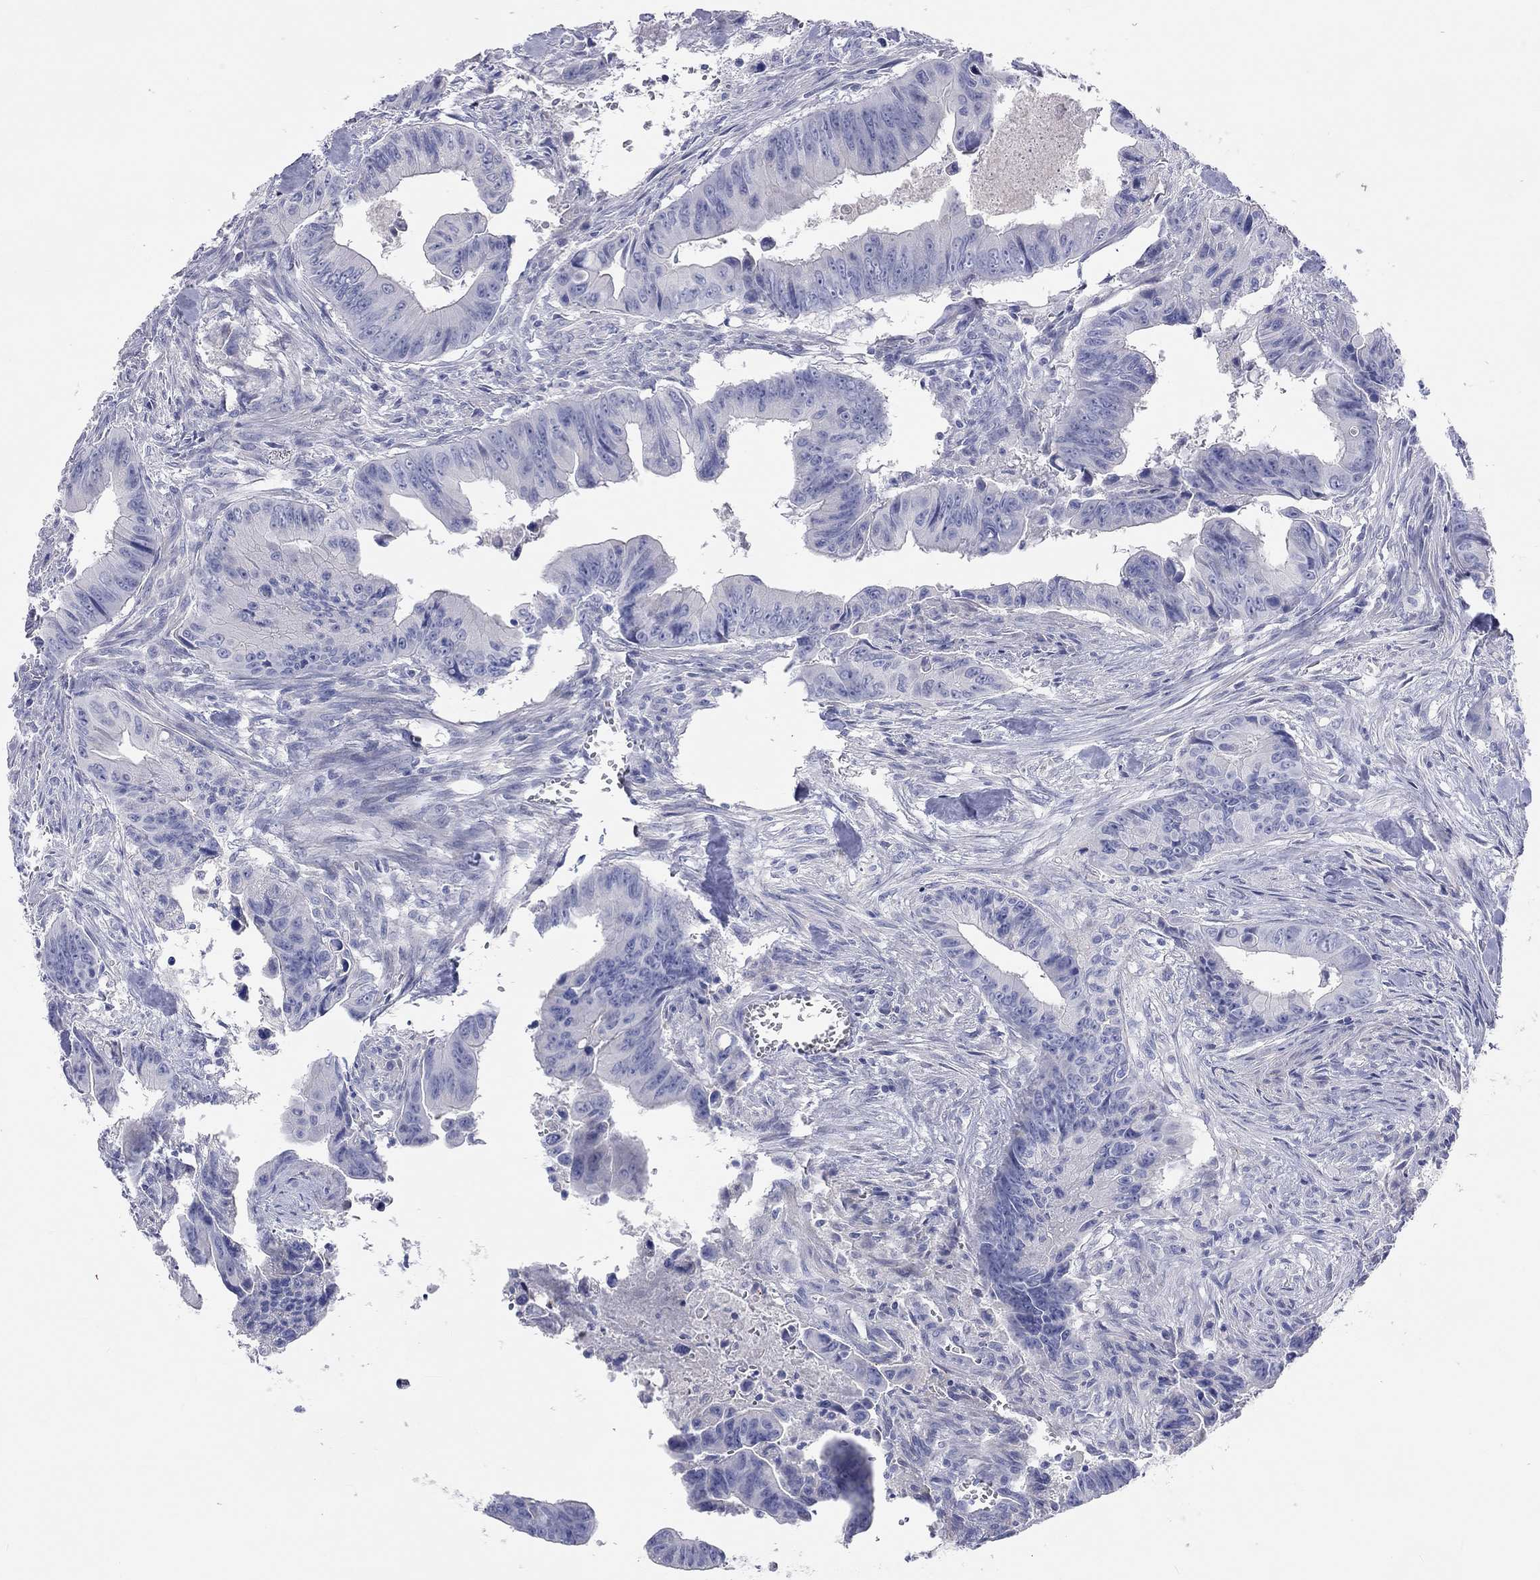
{"staining": {"intensity": "negative", "quantity": "none", "location": "none"}, "tissue": "colorectal cancer", "cell_type": "Tumor cells", "image_type": "cancer", "snomed": [{"axis": "morphology", "description": "Adenocarcinoma, NOS"}, {"axis": "topography", "description": "Colon"}], "caption": "Immunohistochemistry (IHC) of colorectal adenocarcinoma displays no positivity in tumor cells.", "gene": "ST7L", "patient": {"sex": "female", "age": 87}}